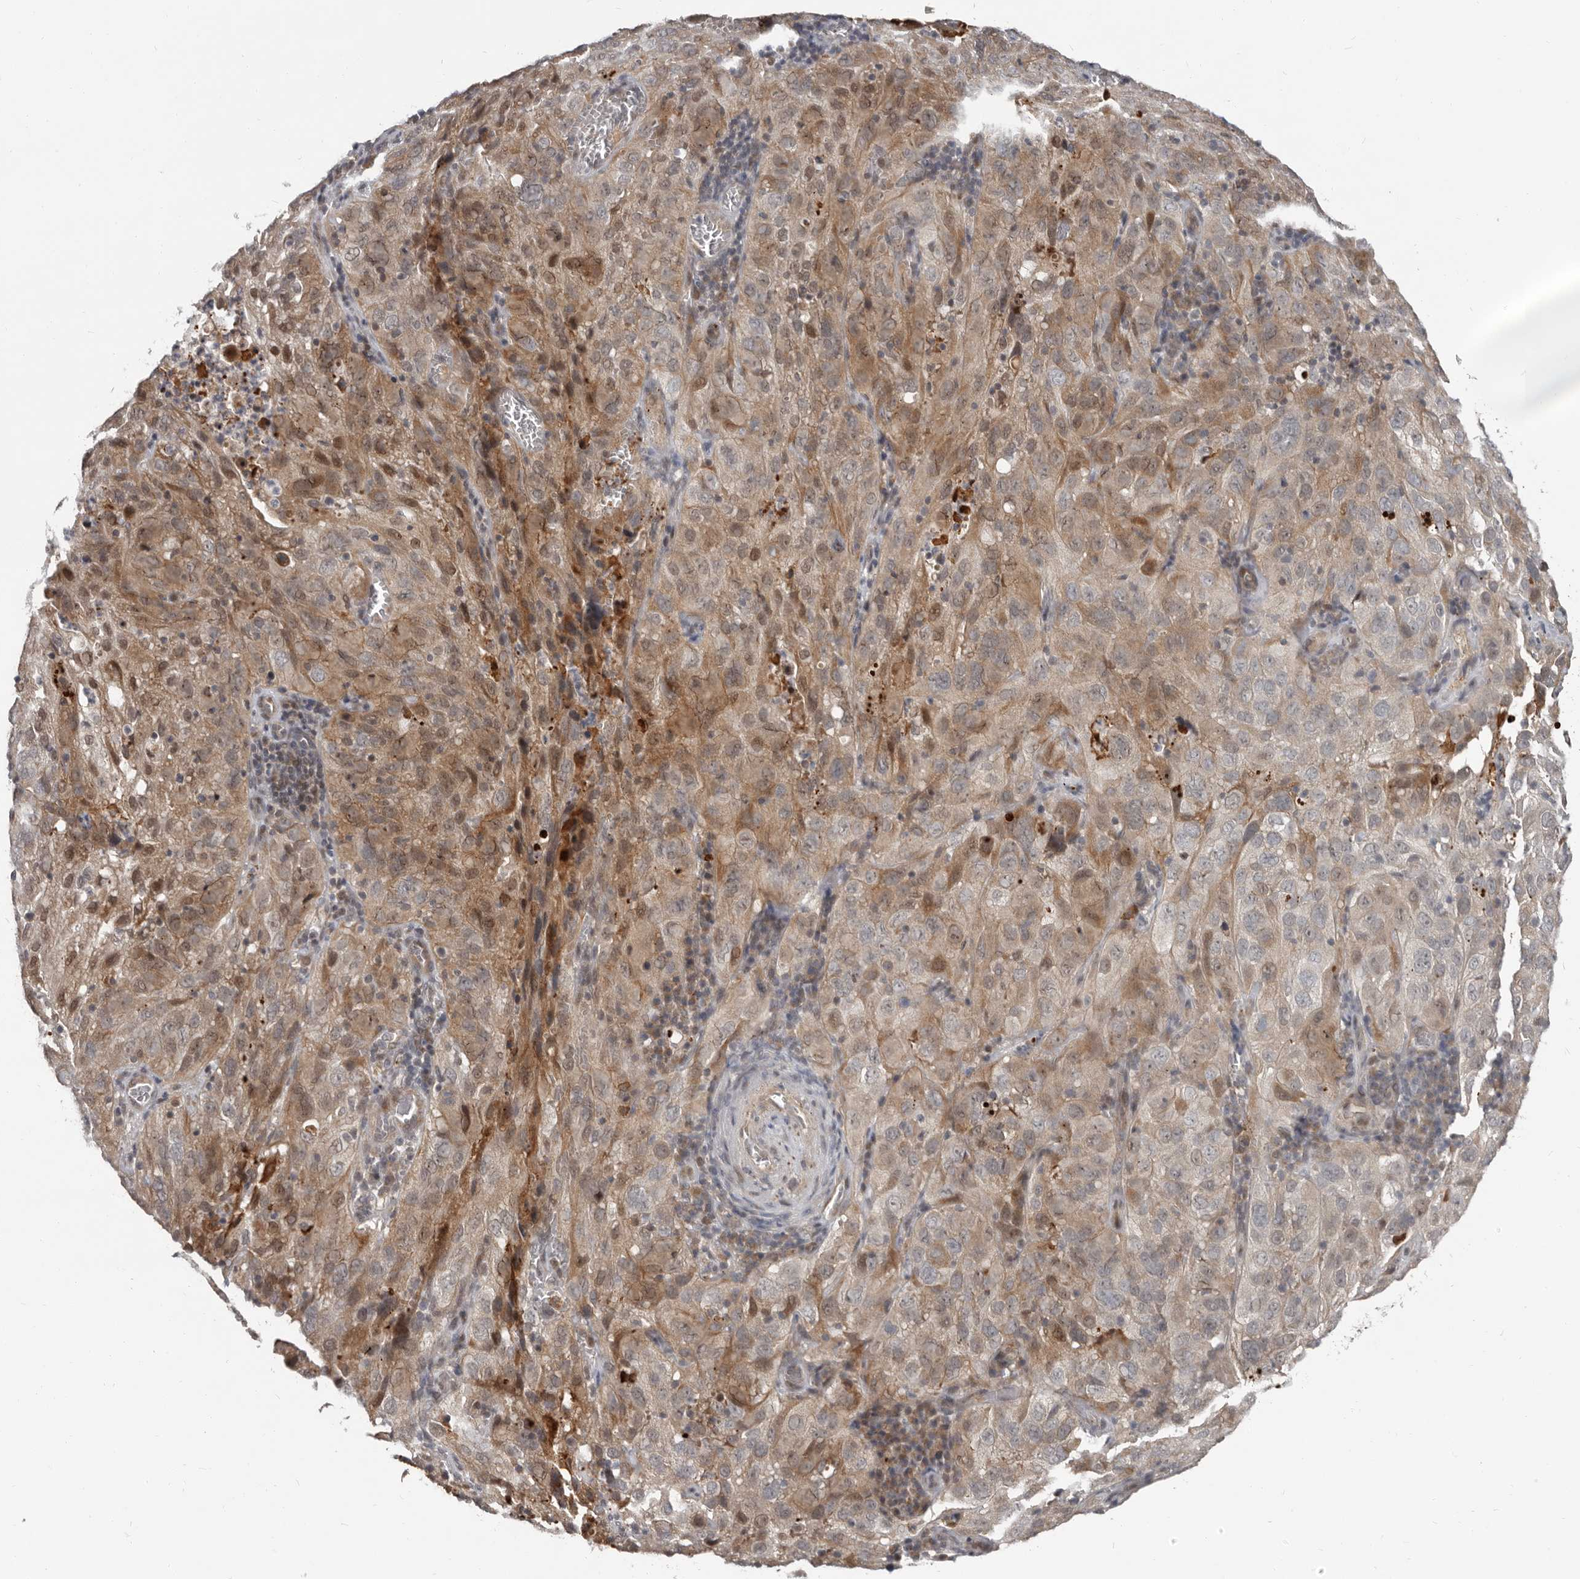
{"staining": {"intensity": "moderate", "quantity": "25%-75%", "location": "cytoplasmic/membranous,nuclear"}, "tissue": "cervical cancer", "cell_type": "Tumor cells", "image_type": "cancer", "snomed": [{"axis": "morphology", "description": "Squamous cell carcinoma, NOS"}, {"axis": "topography", "description": "Cervix"}], "caption": "Cervical squamous cell carcinoma stained with a brown dye shows moderate cytoplasmic/membranous and nuclear positive expression in approximately 25%-75% of tumor cells.", "gene": "APOL6", "patient": {"sex": "female", "age": 32}}